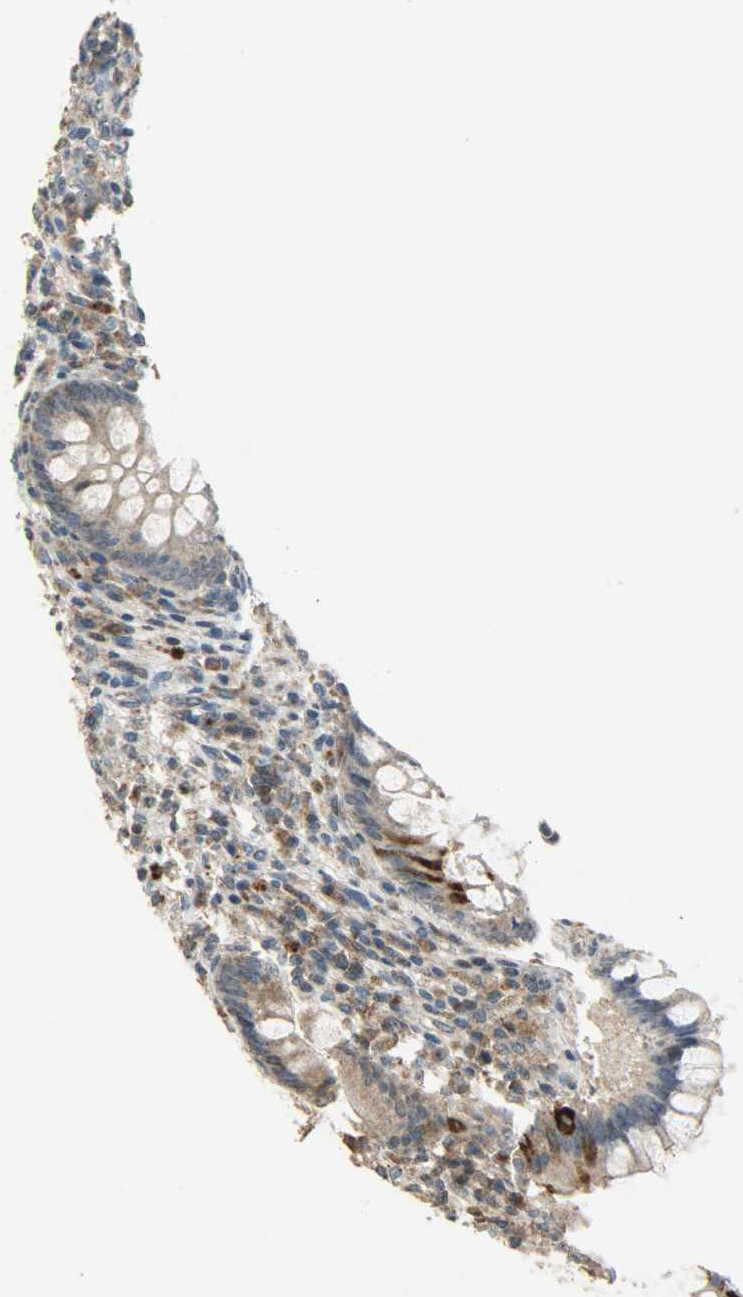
{"staining": {"intensity": "moderate", "quantity": ">75%", "location": "cytoplasmic/membranous"}, "tissue": "appendix", "cell_type": "Glandular cells", "image_type": "normal", "snomed": [{"axis": "morphology", "description": "Normal tissue, NOS"}, {"axis": "topography", "description": "Appendix"}], "caption": "A brown stain highlights moderate cytoplasmic/membranous positivity of a protein in glandular cells of unremarkable appendix. The staining is performed using DAB brown chromogen to label protein expression. The nuclei are counter-stained blue using hematoxylin.", "gene": "GIT2", "patient": {"sex": "female", "age": 66}}